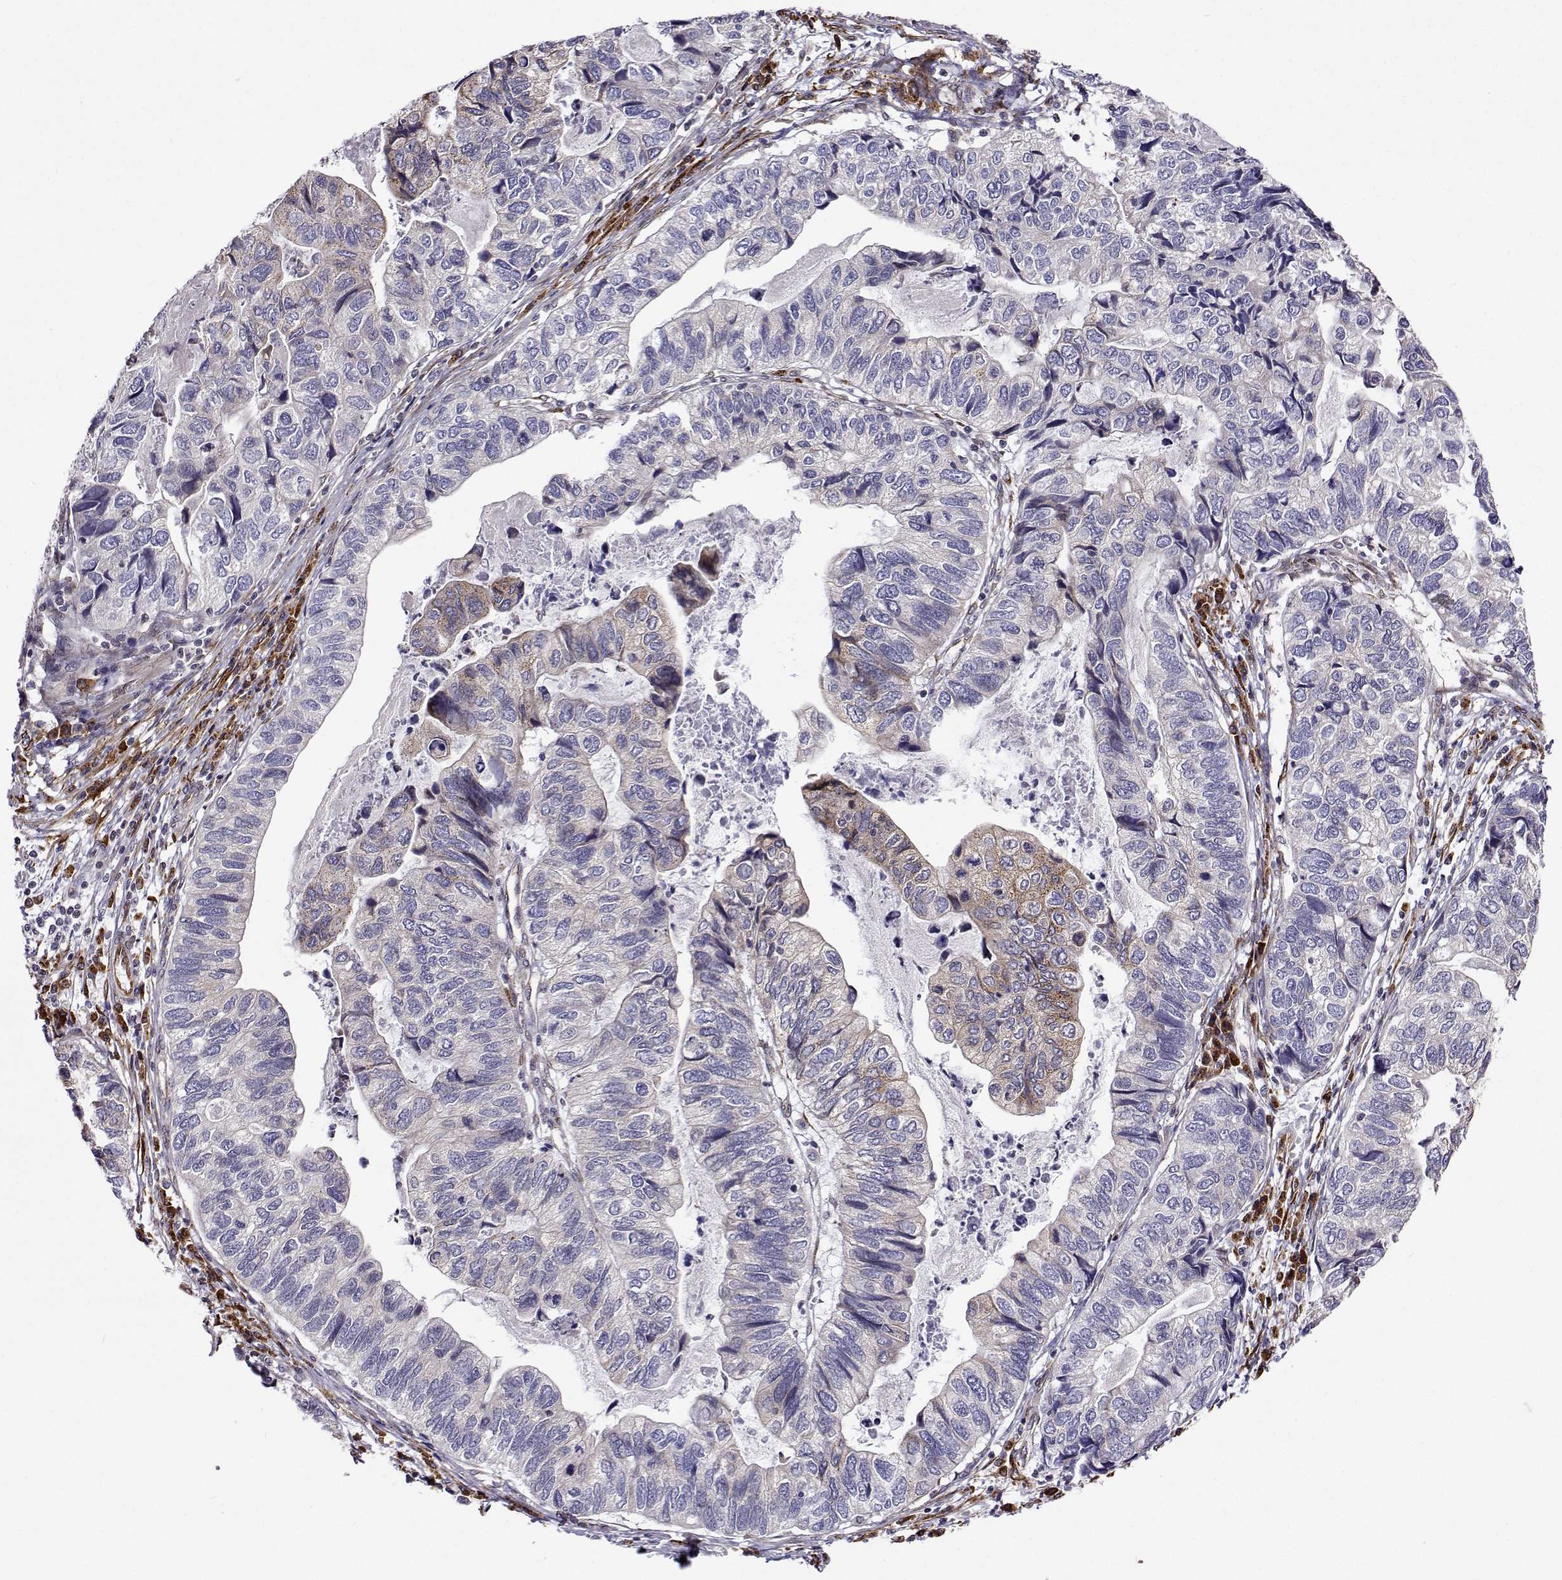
{"staining": {"intensity": "negative", "quantity": "none", "location": "none"}, "tissue": "stomach cancer", "cell_type": "Tumor cells", "image_type": "cancer", "snomed": [{"axis": "morphology", "description": "Adenocarcinoma, NOS"}, {"axis": "topography", "description": "Stomach, upper"}], "caption": "DAB (3,3'-diaminobenzidine) immunohistochemical staining of adenocarcinoma (stomach) demonstrates no significant staining in tumor cells.", "gene": "PGRMC2", "patient": {"sex": "female", "age": 67}}